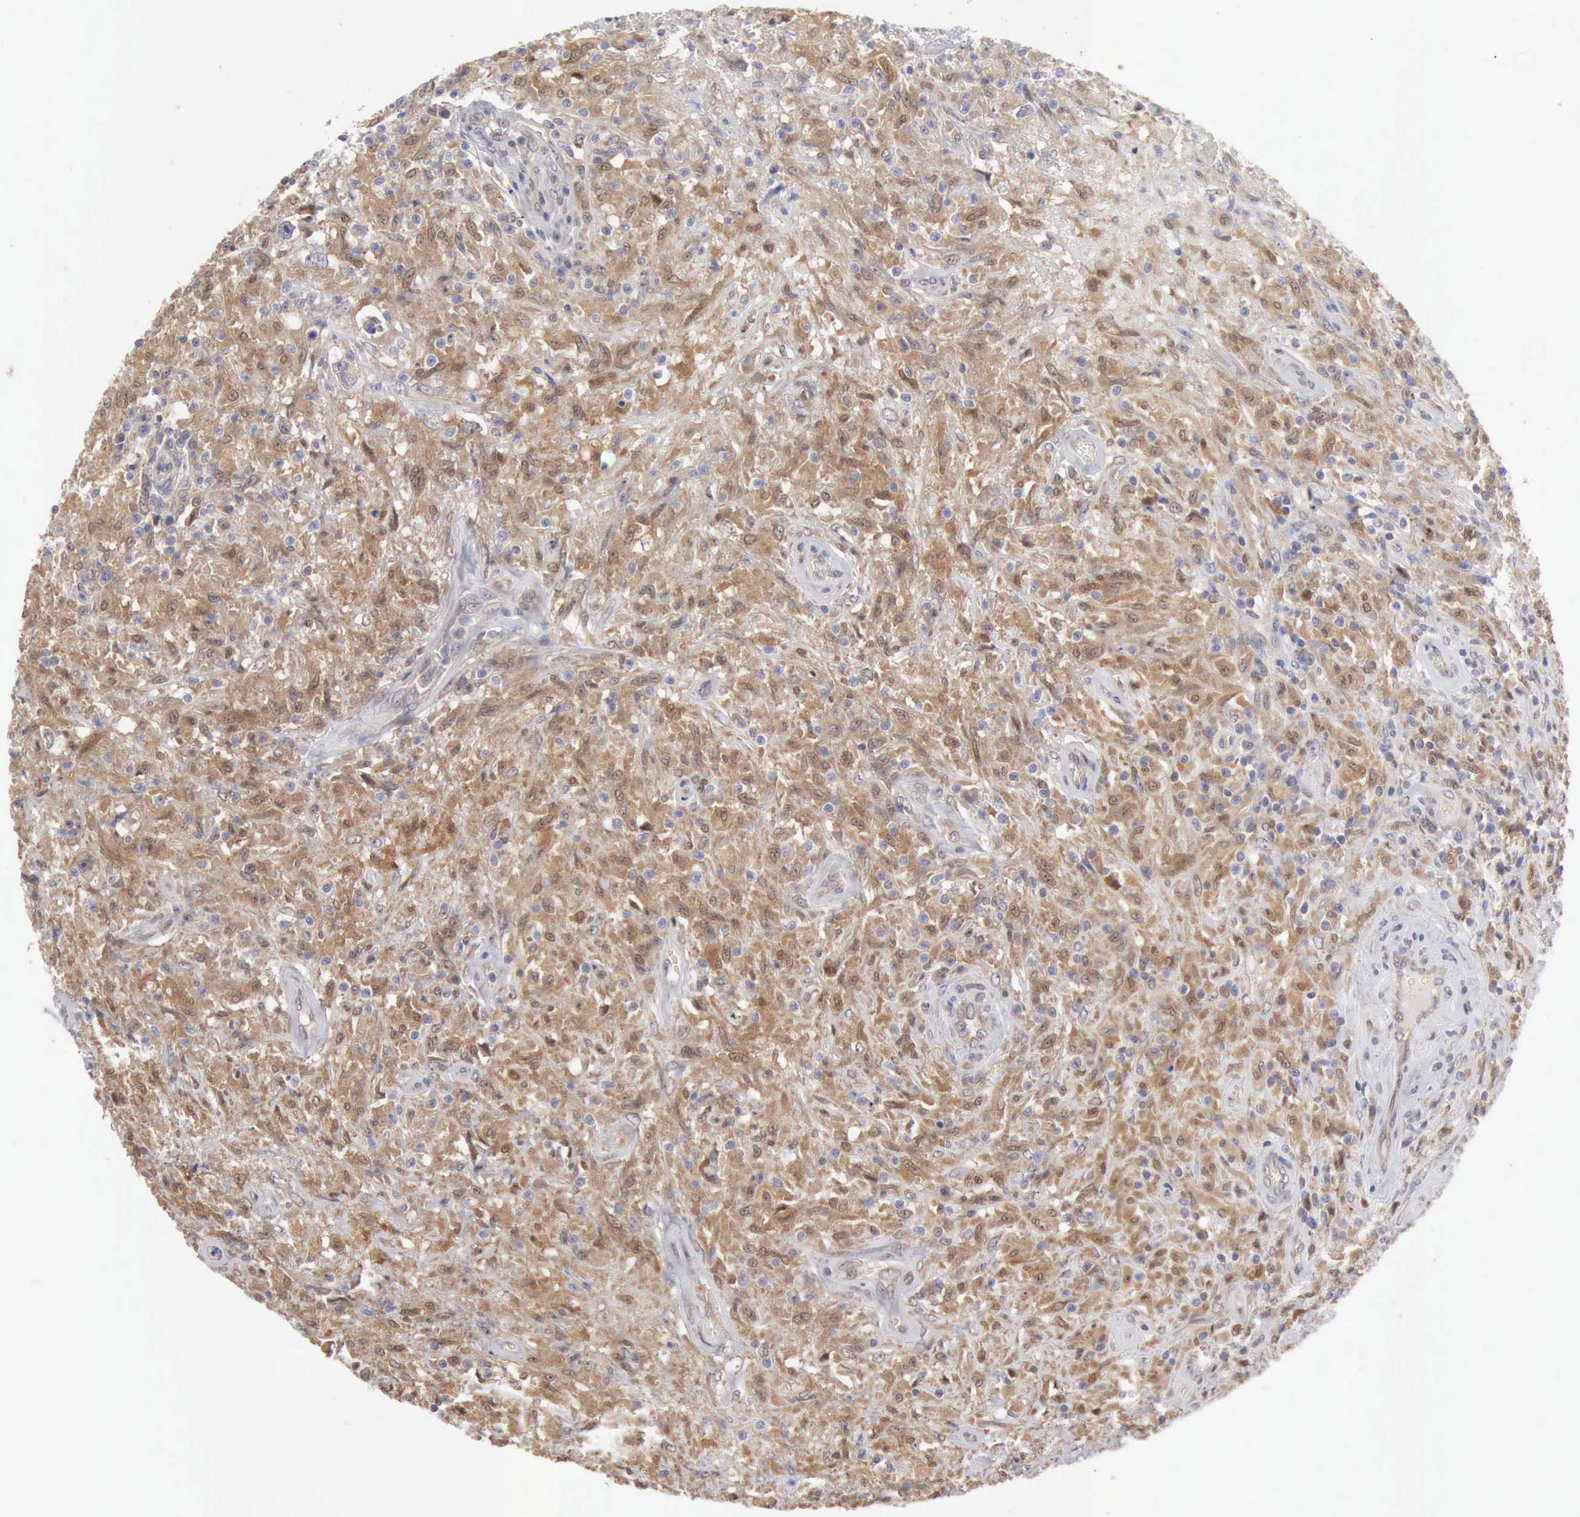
{"staining": {"intensity": "moderate", "quantity": ">75%", "location": "cytoplasmic/membranous"}, "tissue": "testis cancer", "cell_type": "Tumor cells", "image_type": "cancer", "snomed": [{"axis": "morphology", "description": "Seminoma, NOS"}, {"axis": "topography", "description": "Testis"}], "caption": "IHC (DAB) staining of testis cancer (seminoma) shows moderate cytoplasmic/membranous protein expression in approximately >75% of tumor cells.", "gene": "PTGR2", "patient": {"sex": "male", "age": 34}}